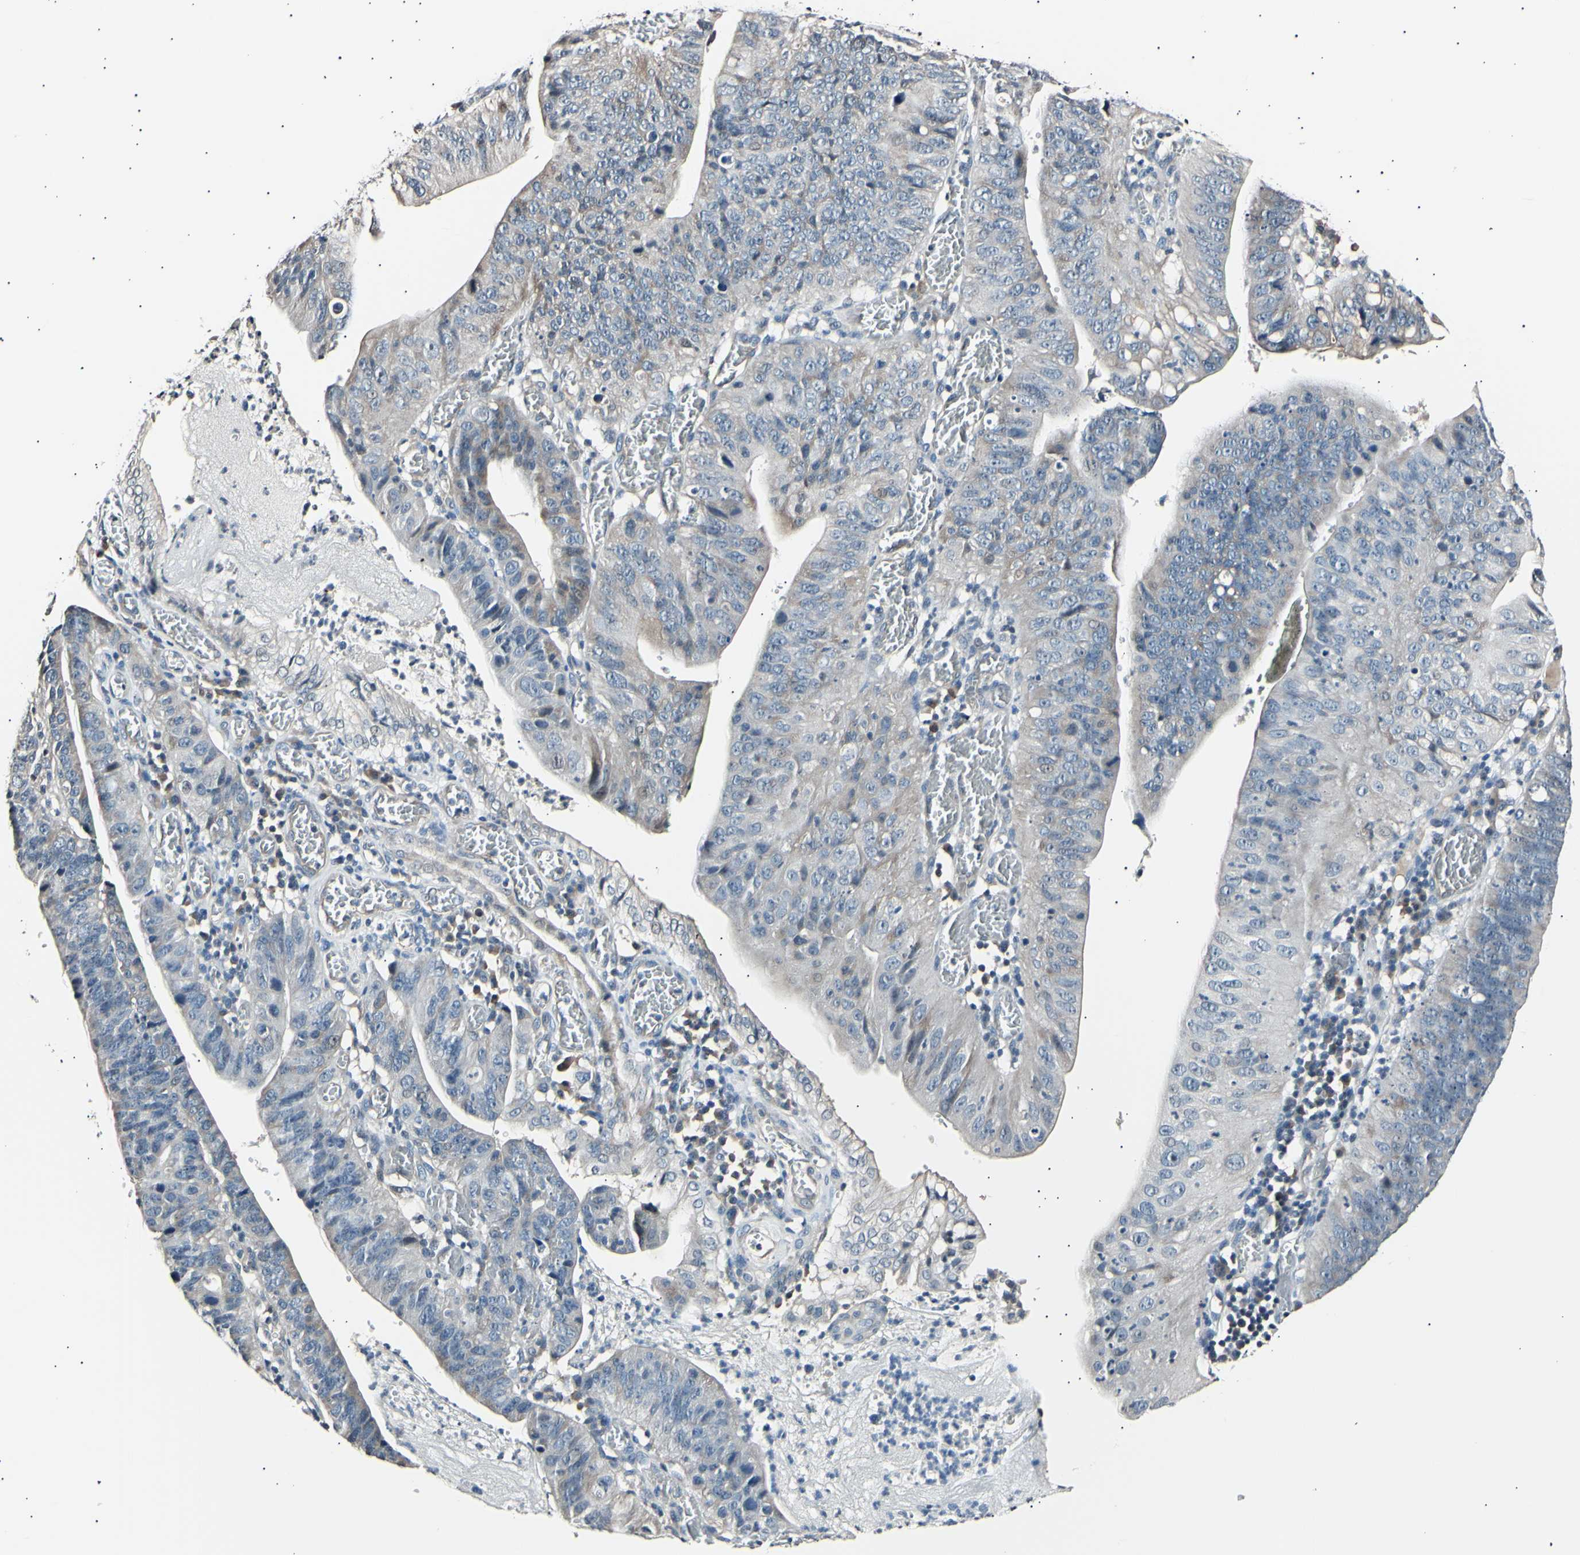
{"staining": {"intensity": "weak", "quantity": "25%-75%", "location": "cytoplasmic/membranous"}, "tissue": "stomach cancer", "cell_type": "Tumor cells", "image_type": "cancer", "snomed": [{"axis": "morphology", "description": "Adenocarcinoma, NOS"}, {"axis": "topography", "description": "Stomach"}], "caption": "Immunohistochemical staining of stomach adenocarcinoma demonstrates low levels of weak cytoplasmic/membranous expression in approximately 25%-75% of tumor cells. (DAB (3,3'-diaminobenzidine) IHC with brightfield microscopy, high magnification).", "gene": "AK1", "patient": {"sex": "male", "age": 59}}